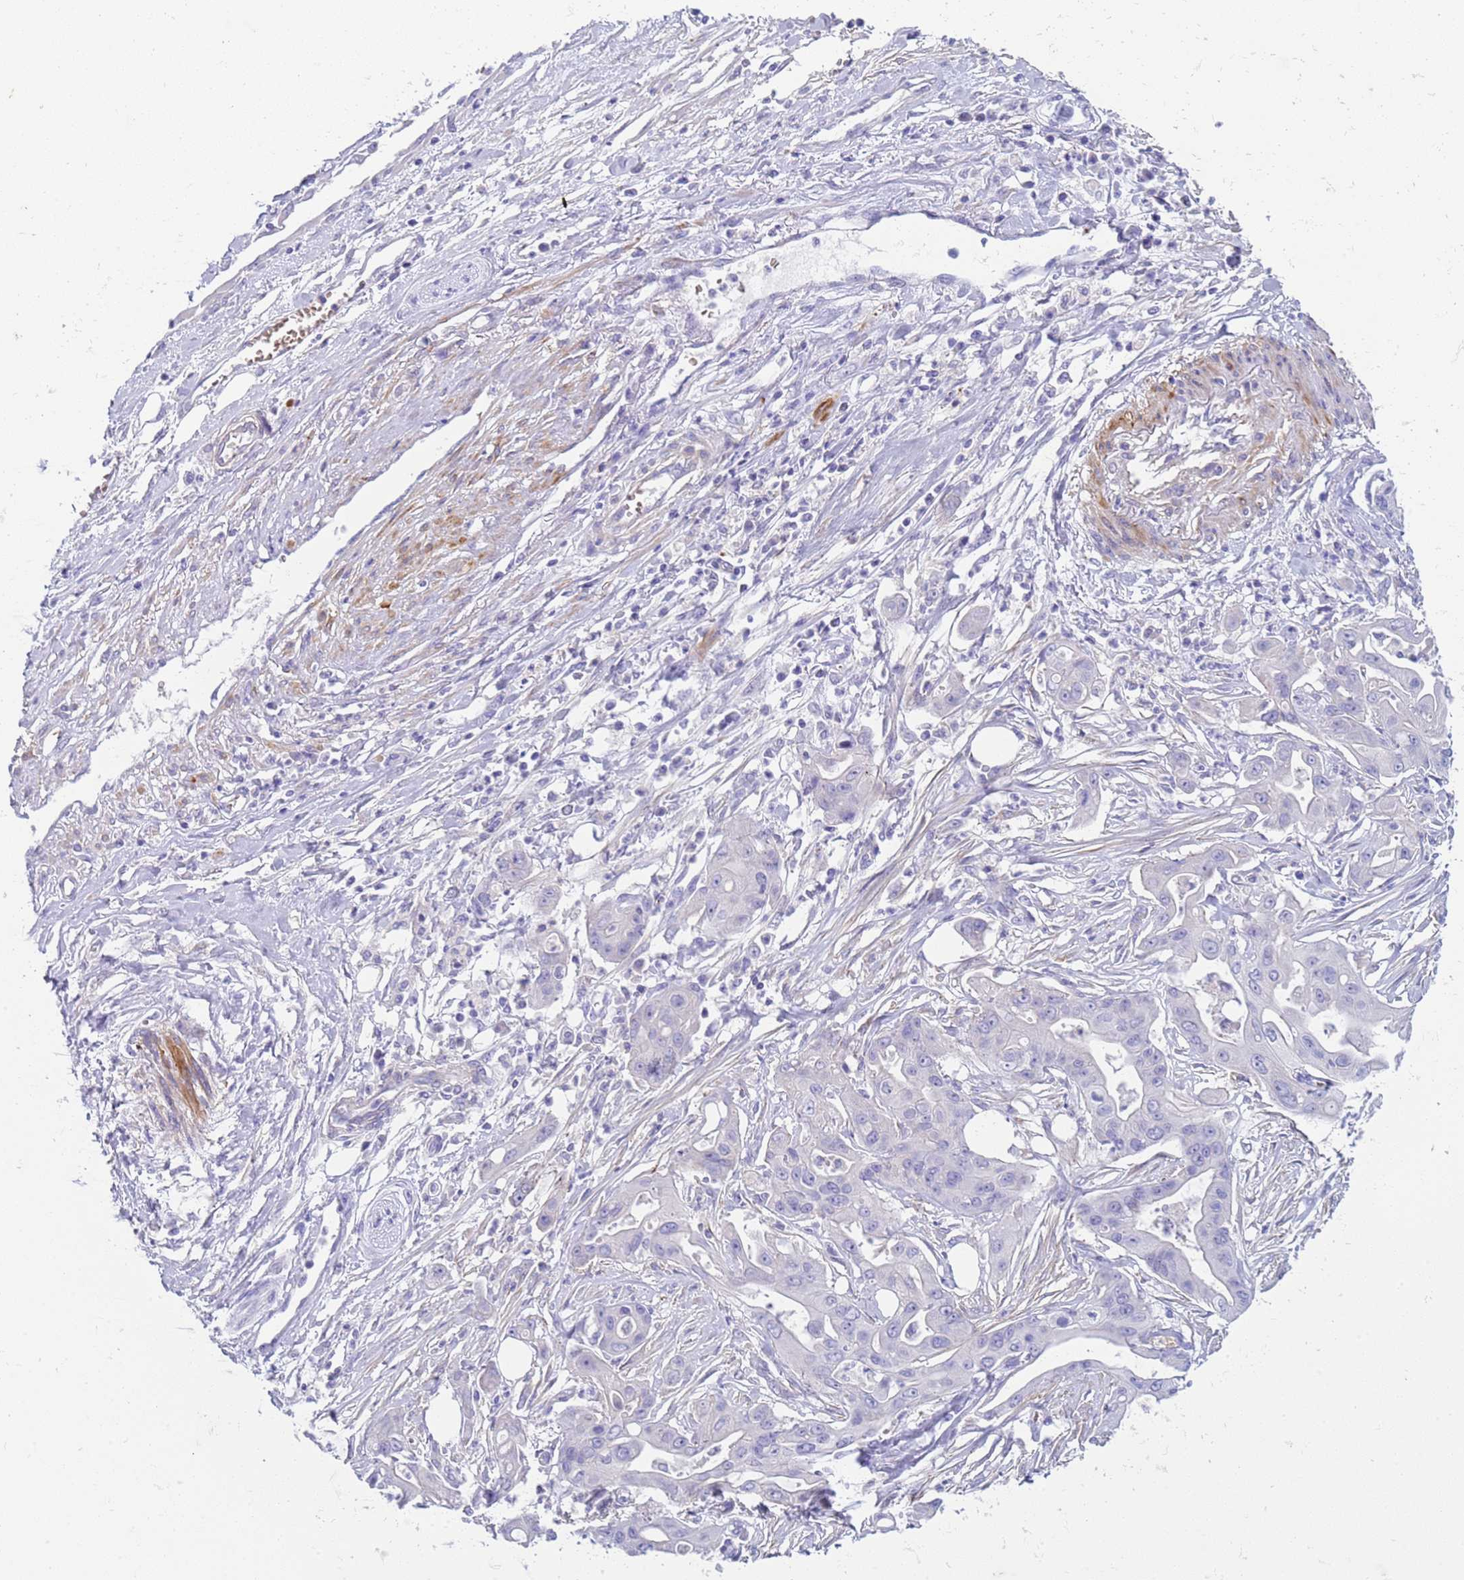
{"staining": {"intensity": "negative", "quantity": "none", "location": "none"}, "tissue": "ovarian cancer", "cell_type": "Tumor cells", "image_type": "cancer", "snomed": [{"axis": "morphology", "description": "Cystadenocarcinoma, mucinous, NOS"}, {"axis": "topography", "description": "Ovary"}], "caption": "Photomicrograph shows no protein positivity in tumor cells of mucinous cystadenocarcinoma (ovarian) tissue.", "gene": "KBTBD3", "patient": {"sex": "female", "age": 70}}